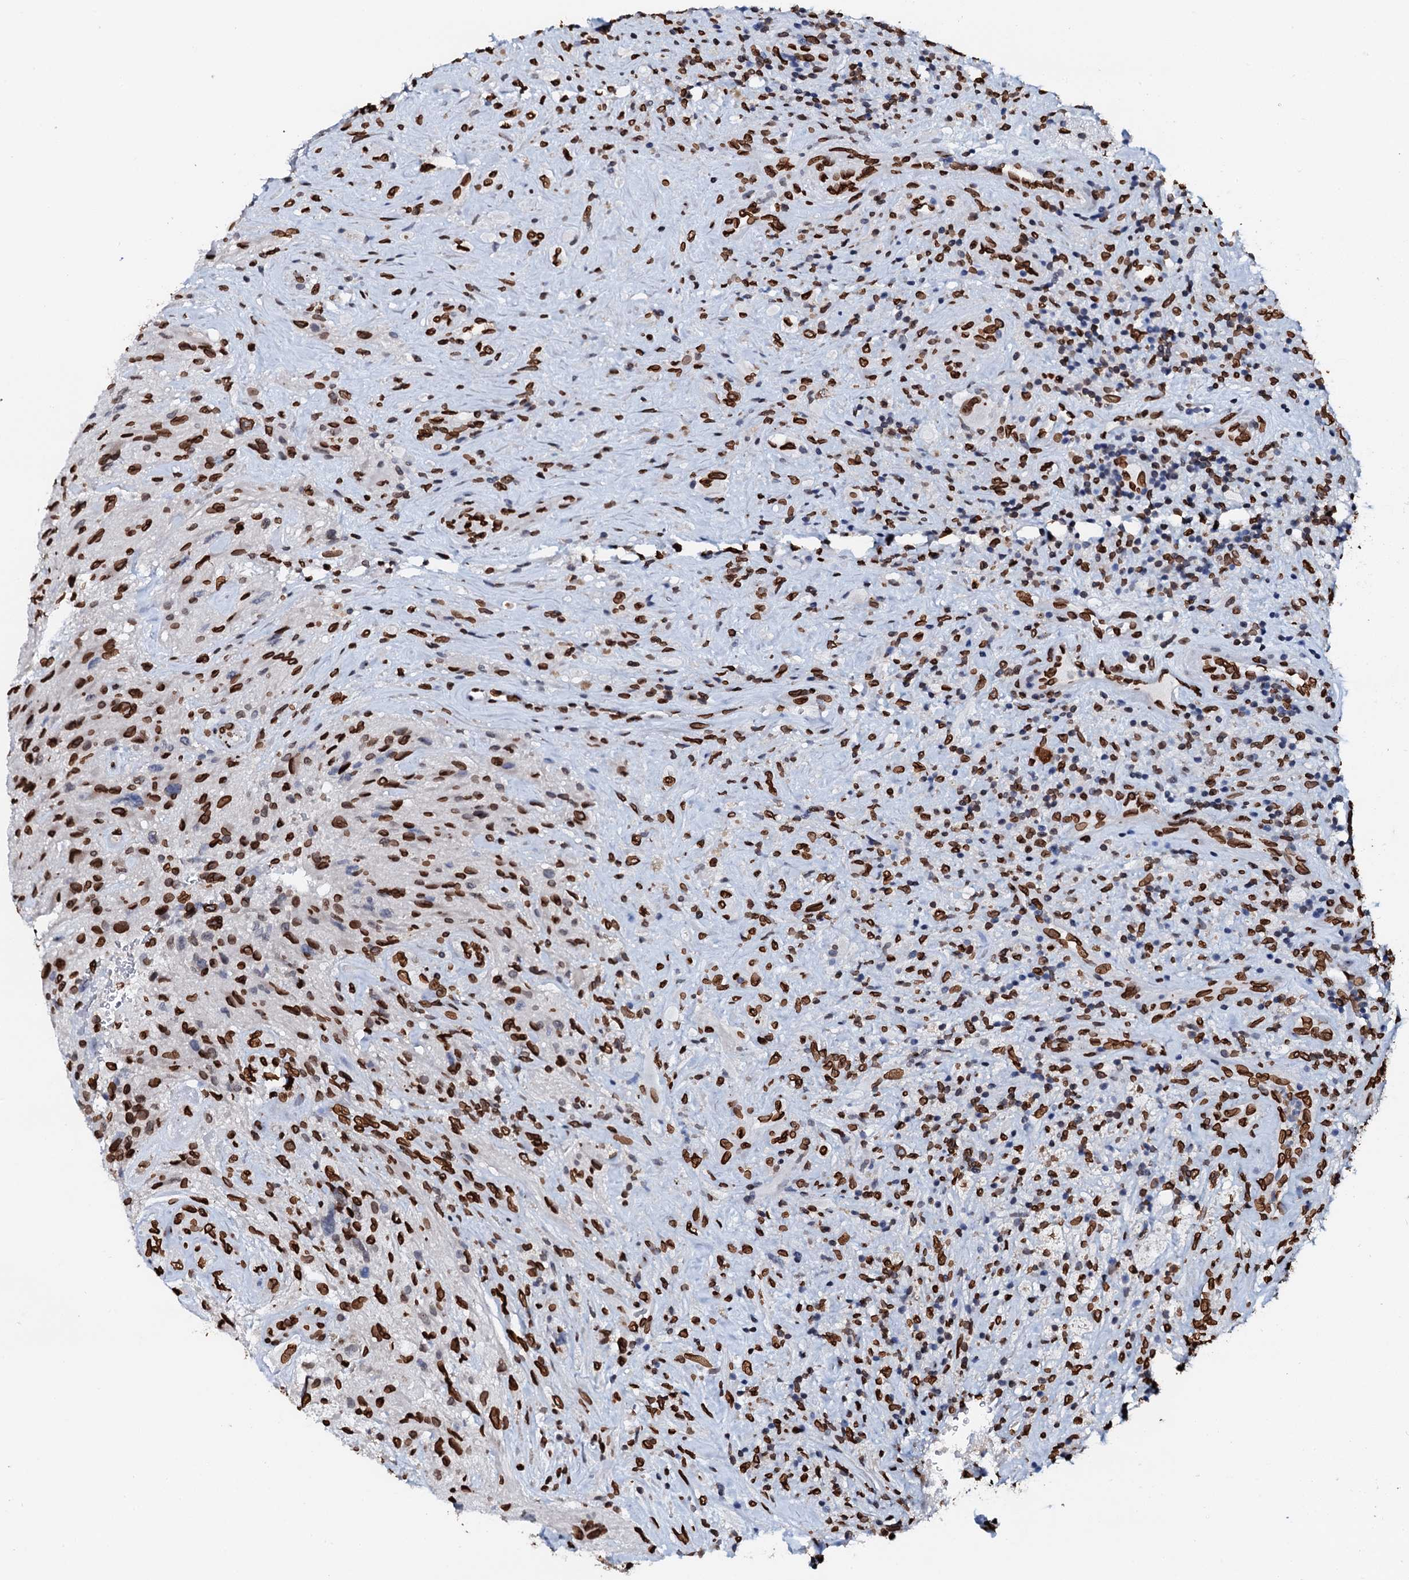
{"staining": {"intensity": "strong", "quantity": ">75%", "location": "nuclear"}, "tissue": "glioma", "cell_type": "Tumor cells", "image_type": "cancer", "snomed": [{"axis": "morphology", "description": "Glioma, malignant, High grade"}, {"axis": "topography", "description": "Brain"}], "caption": "DAB immunohistochemical staining of malignant high-grade glioma shows strong nuclear protein positivity in about >75% of tumor cells.", "gene": "KATNAL2", "patient": {"sex": "male", "age": 69}}